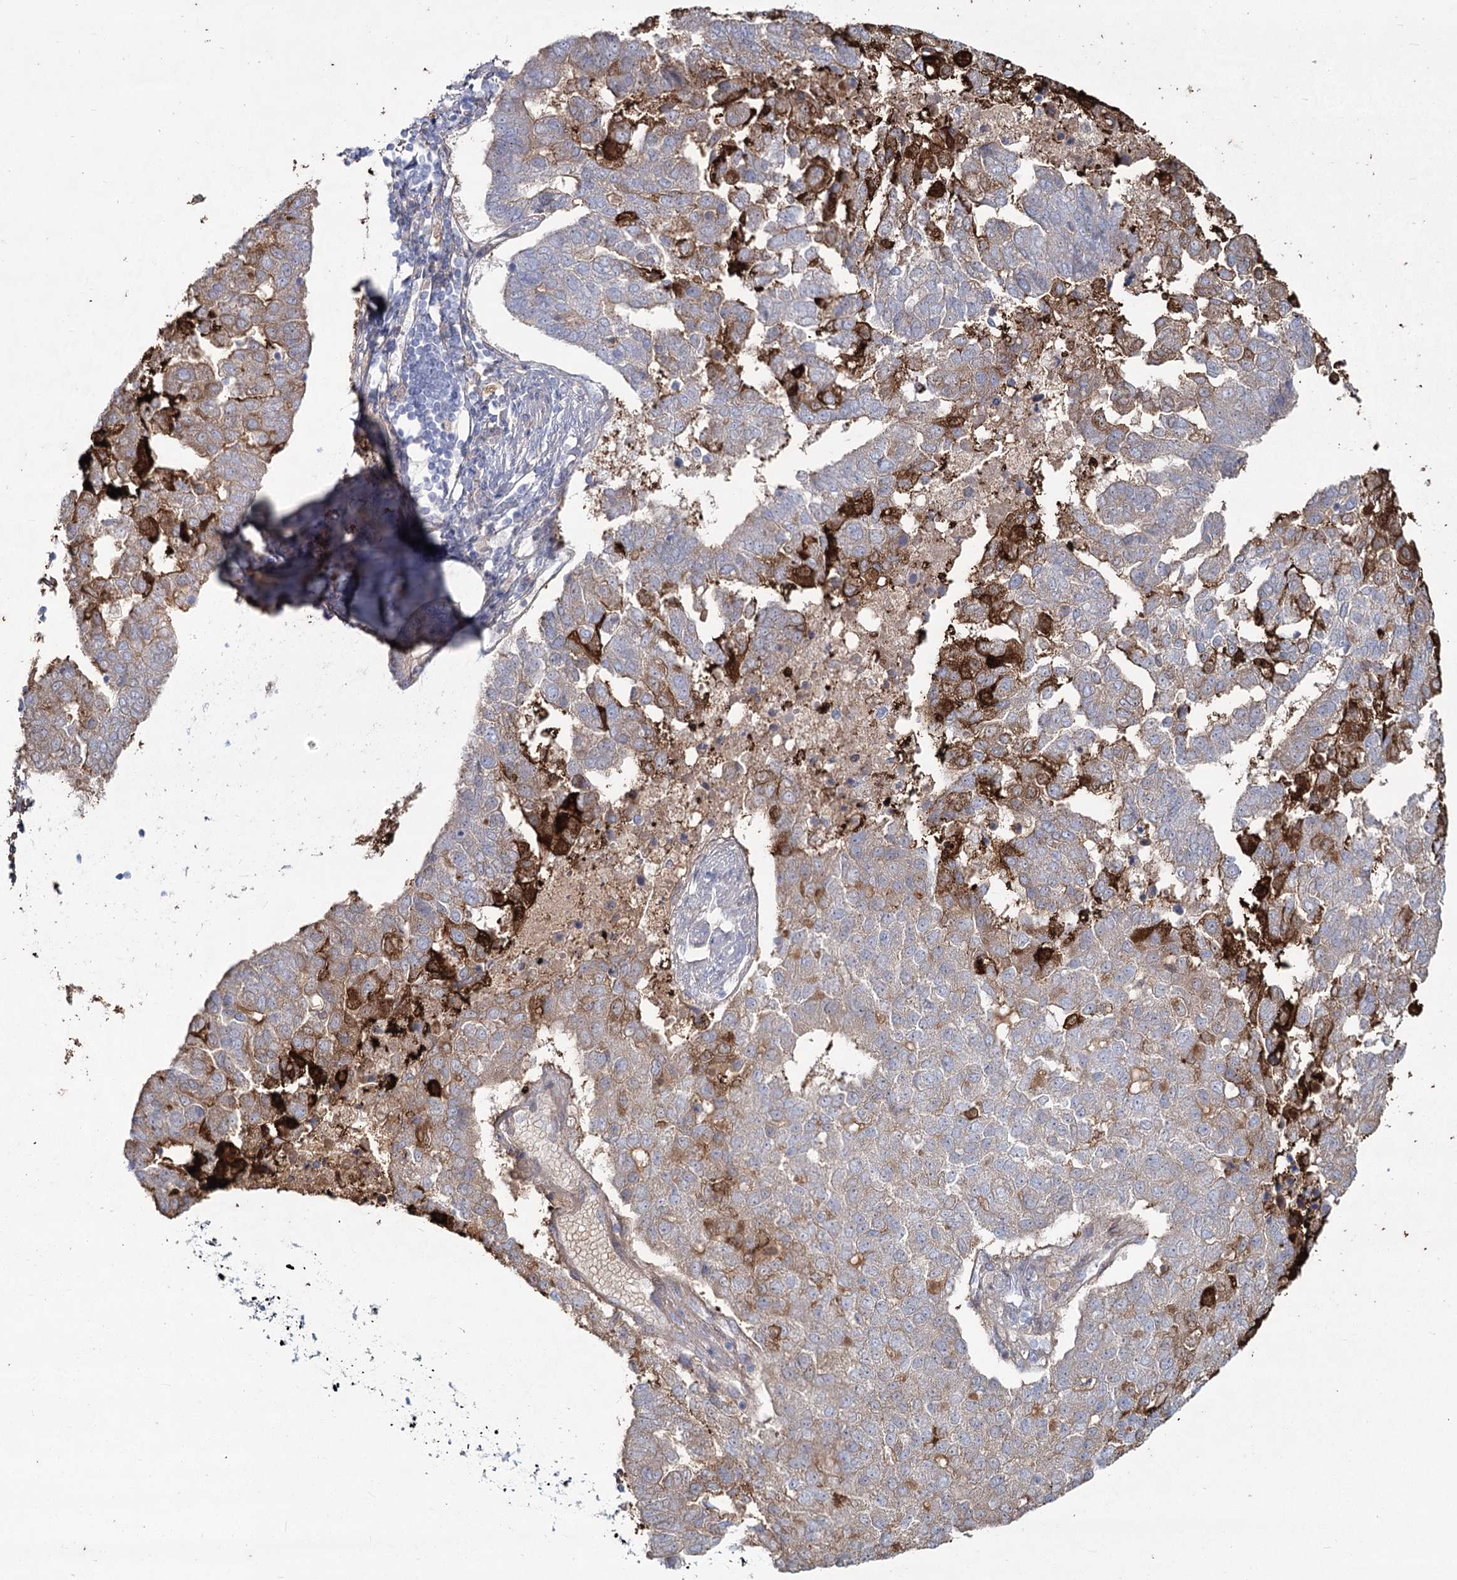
{"staining": {"intensity": "strong", "quantity": "<25%", "location": "cytoplasmic/membranous"}, "tissue": "pancreatic cancer", "cell_type": "Tumor cells", "image_type": "cancer", "snomed": [{"axis": "morphology", "description": "Adenocarcinoma, NOS"}, {"axis": "topography", "description": "Pancreas"}], "caption": "About <25% of tumor cells in human adenocarcinoma (pancreatic) exhibit strong cytoplasmic/membranous protein expression as visualized by brown immunohistochemical staining.", "gene": "SLC6A19", "patient": {"sex": "female", "age": 61}}